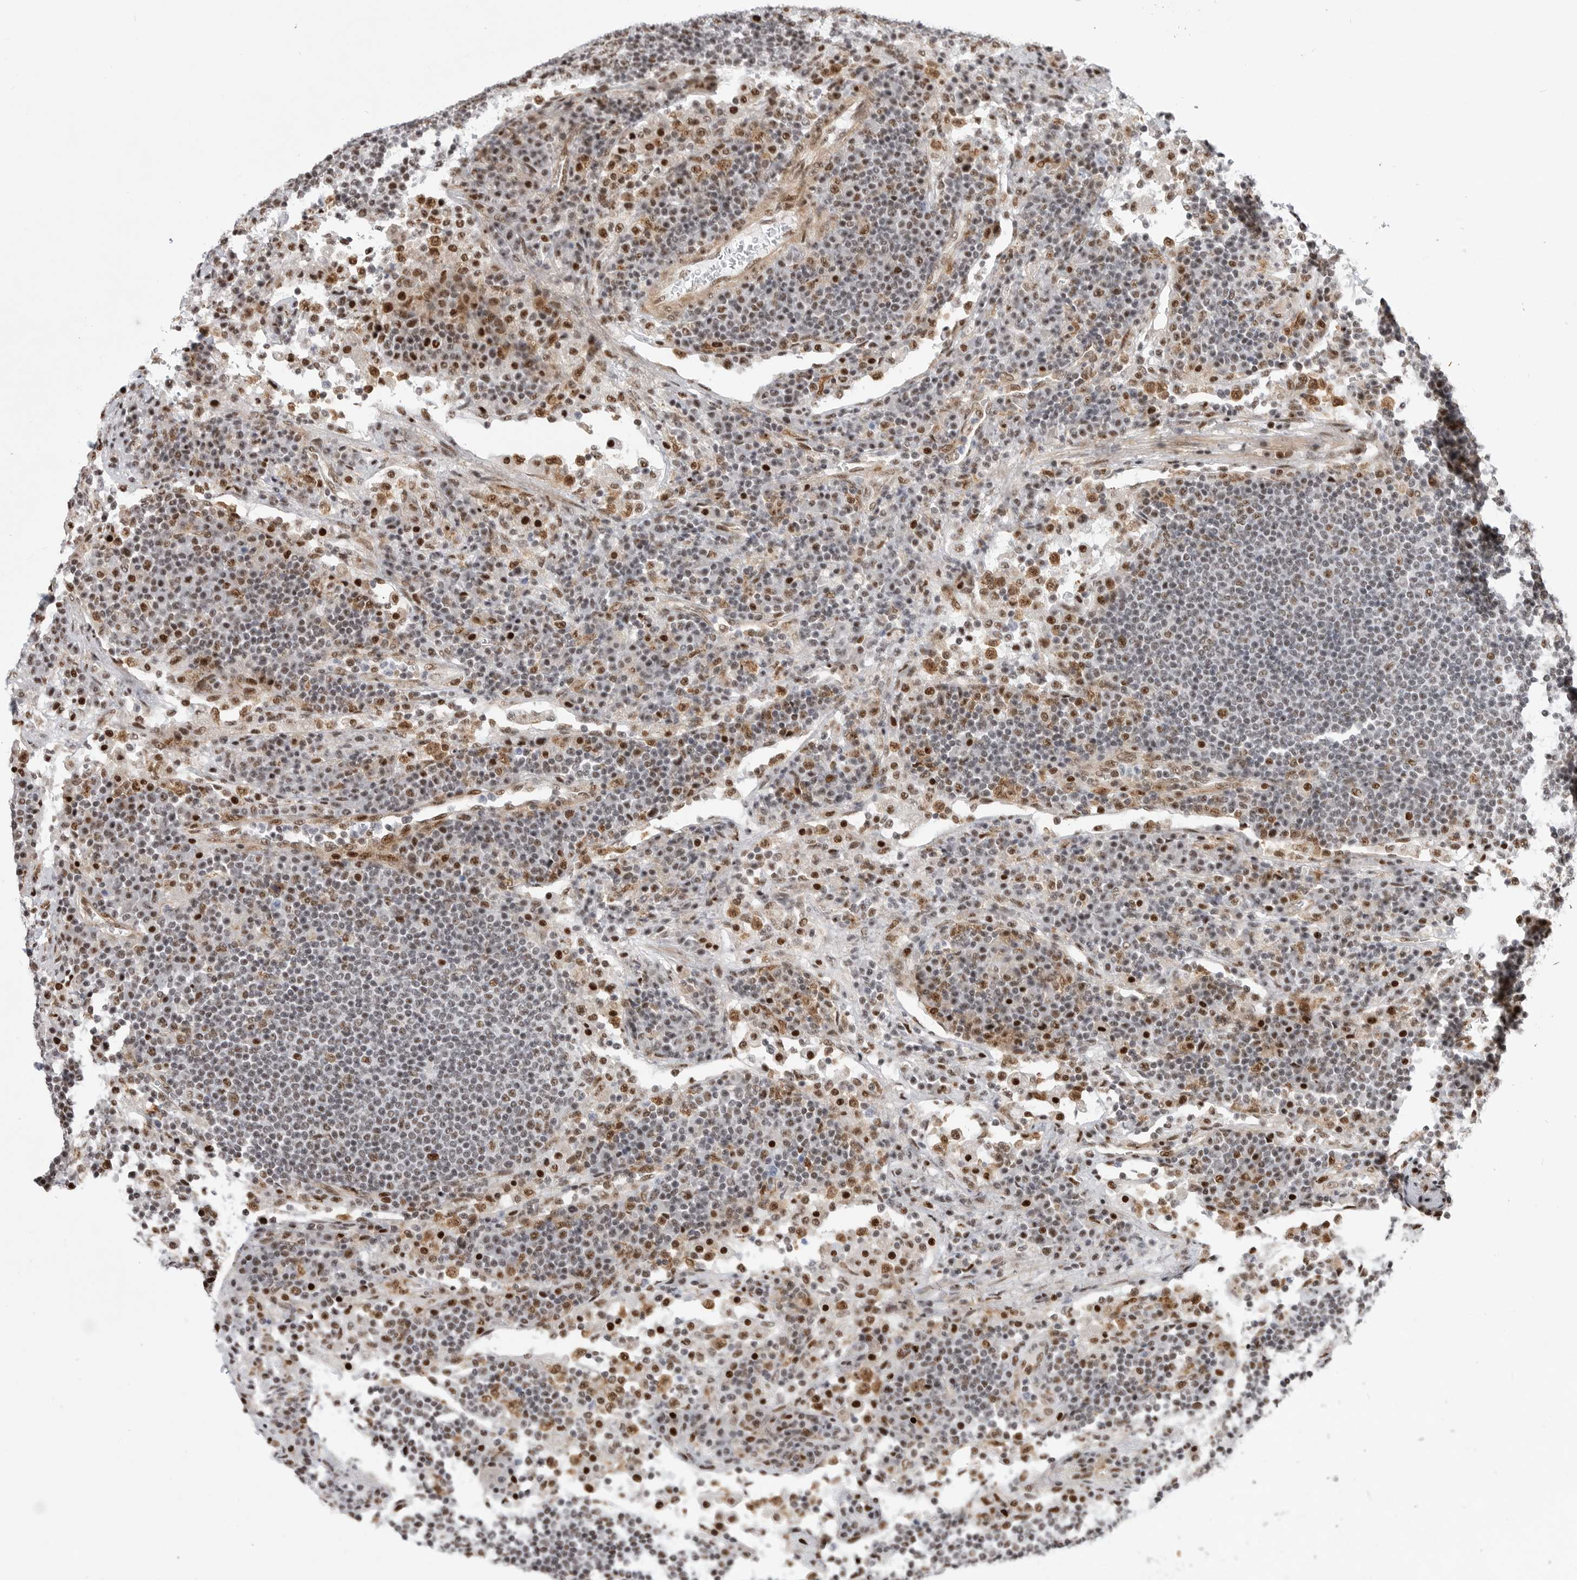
{"staining": {"intensity": "moderate", "quantity": "25%-75%", "location": "cytoplasmic/membranous,nuclear"}, "tissue": "lymph node", "cell_type": "Non-germinal center cells", "image_type": "normal", "snomed": [{"axis": "morphology", "description": "Normal tissue, NOS"}, {"axis": "topography", "description": "Lymph node"}], "caption": "This histopathology image reveals immunohistochemistry (IHC) staining of benign lymph node, with medium moderate cytoplasmic/membranous,nuclear expression in approximately 25%-75% of non-germinal center cells.", "gene": "GPATCH2", "patient": {"sex": "female", "age": 53}}